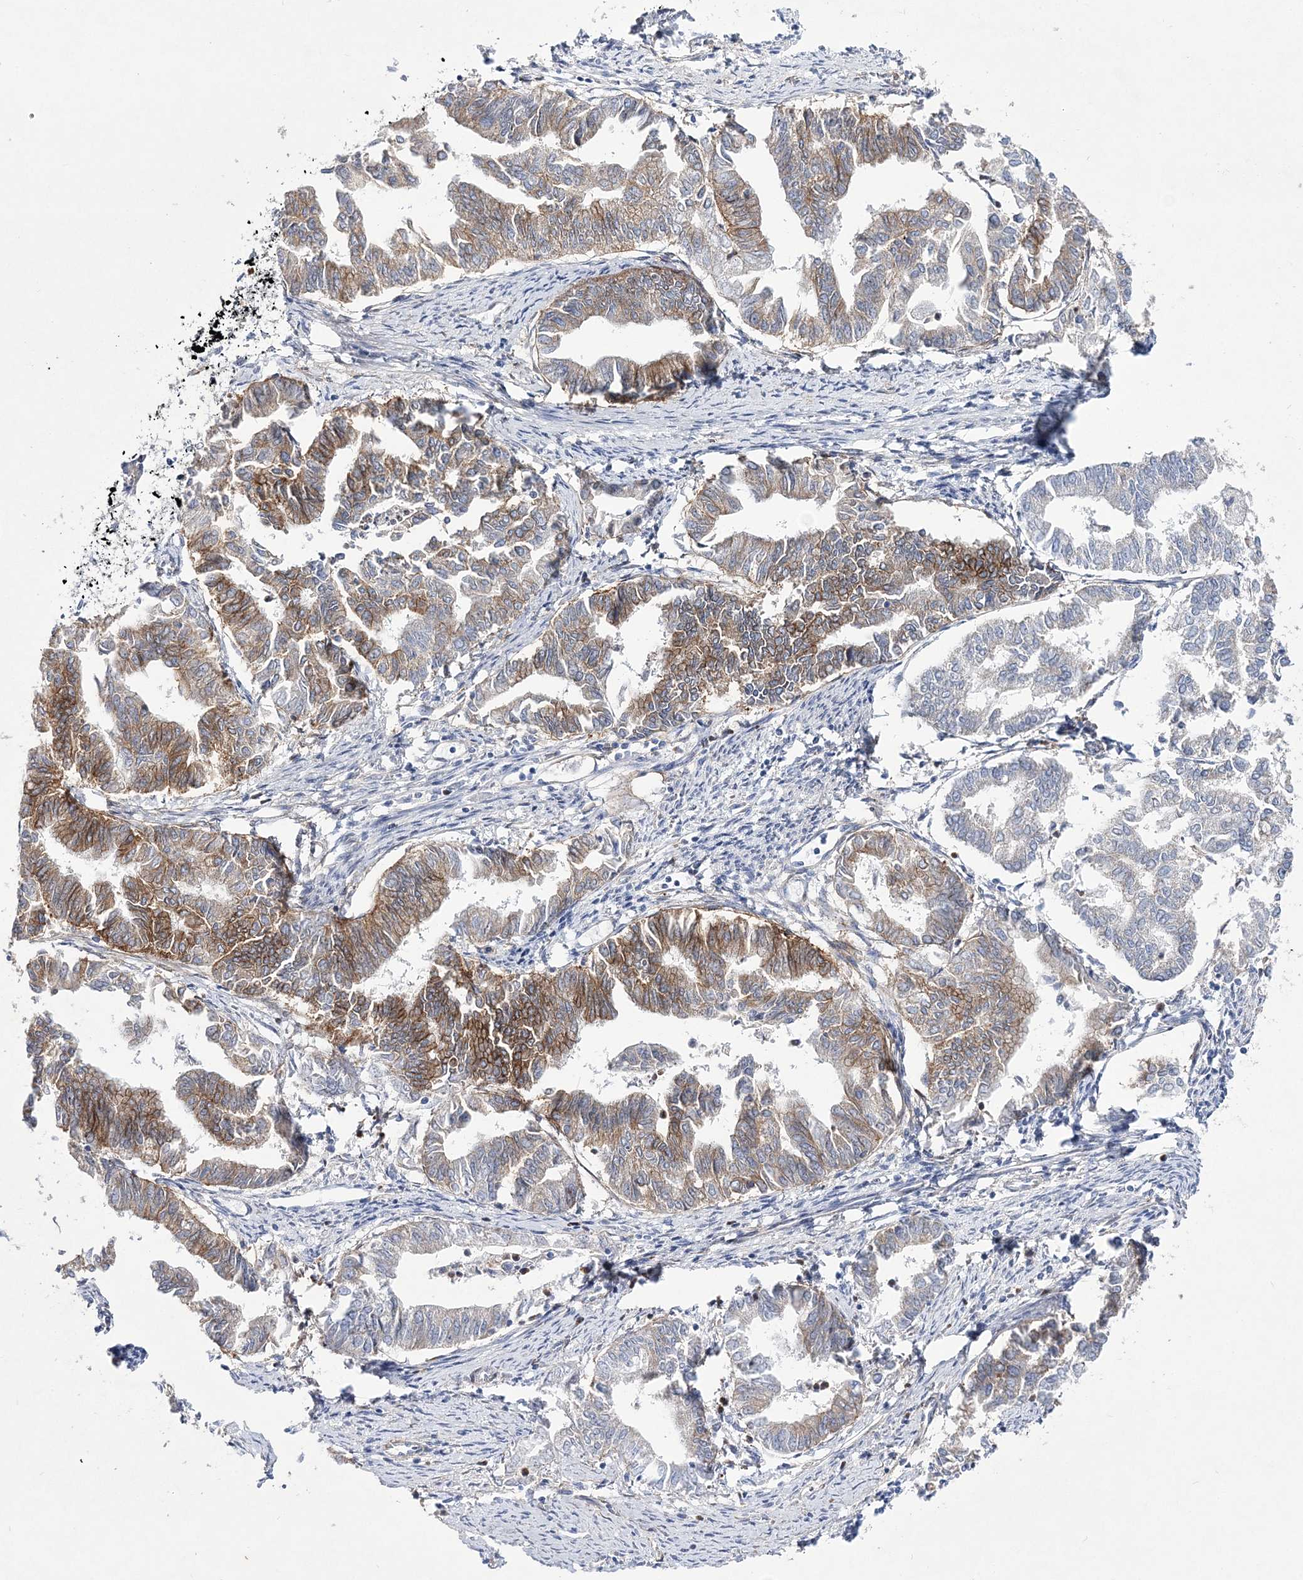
{"staining": {"intensity": "moderate", "quantity": "25%-75%", "location": "cytoplasmic/membranous"}, "tissue": "endometrial cancer", "cell_type": "Tumor cells", "image_type": "cancer", "snomed": [{"axis": "morphology", "description": "Adenocarcinoma, NOS"}, {"axis": "topography", "description": "Endometrium"}], "caption": "A photomicrograph showing moderate cytoplasmic/membranous staining in about 25%-75% of tumor cells in endometrial adenocarcinoma, as visualized by brown immunohistochemical staining.", "gene": "ANO1", "patient": {"sex": "female", "age": 79}}